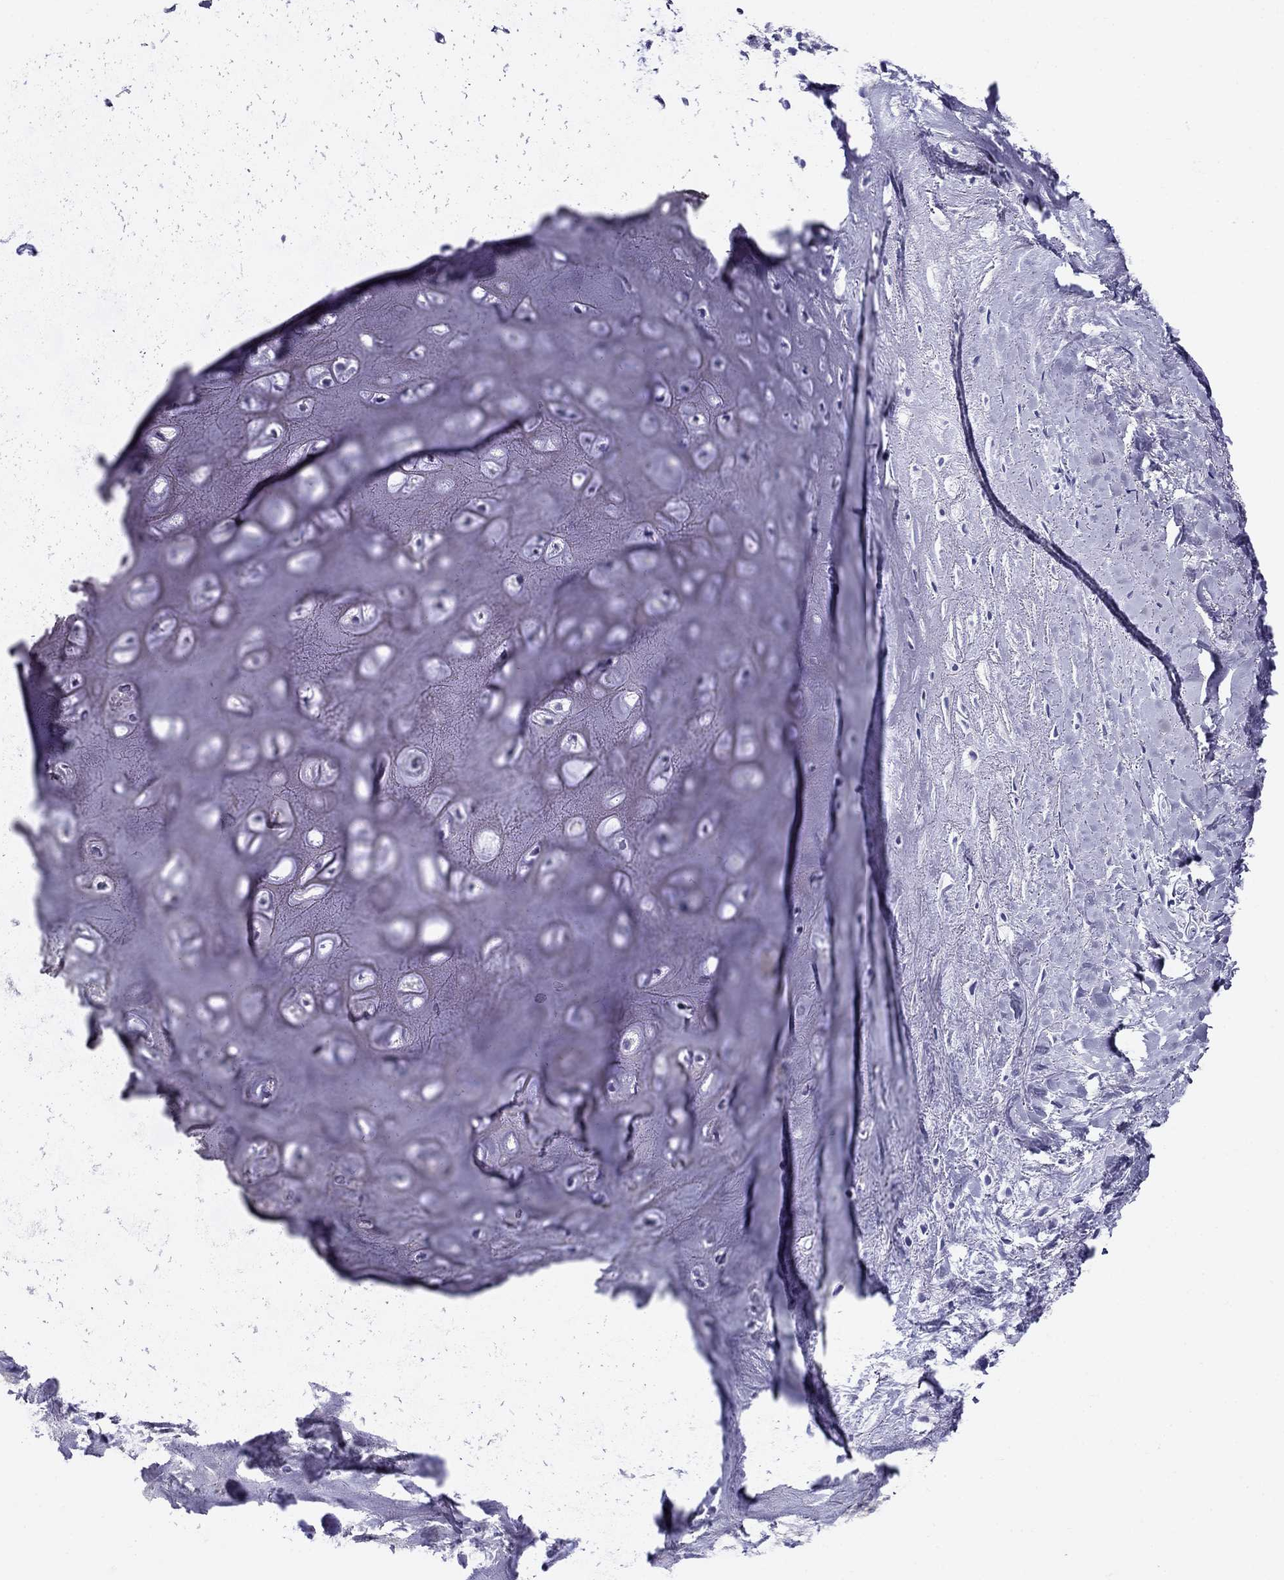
{"staining": {"intensity": "negative", "quantity": "none", "location": "none"}, "tissue": "adipose tissue", "cell_type": "Adipocytes", "image_type": "normal", "snomed": [{"axis": "morphology", "description": "Normal tissue, NOS"}, {"axis": "morphology", "description": "Squamous cell carcinoma, NOS"}, {"axis": "topography", "description": "Cartilage tissue"}, {"axis": "topography", "description": "Head-Neck"}], "caption": "The micrograph reveals no significant expression in adipocytes of adipose tissue. (DAB (3,3'-diaminobenzidine) IHC, high magnification).", "gene": "MC5R", "patient": {"sex": "male", "age": 62}}